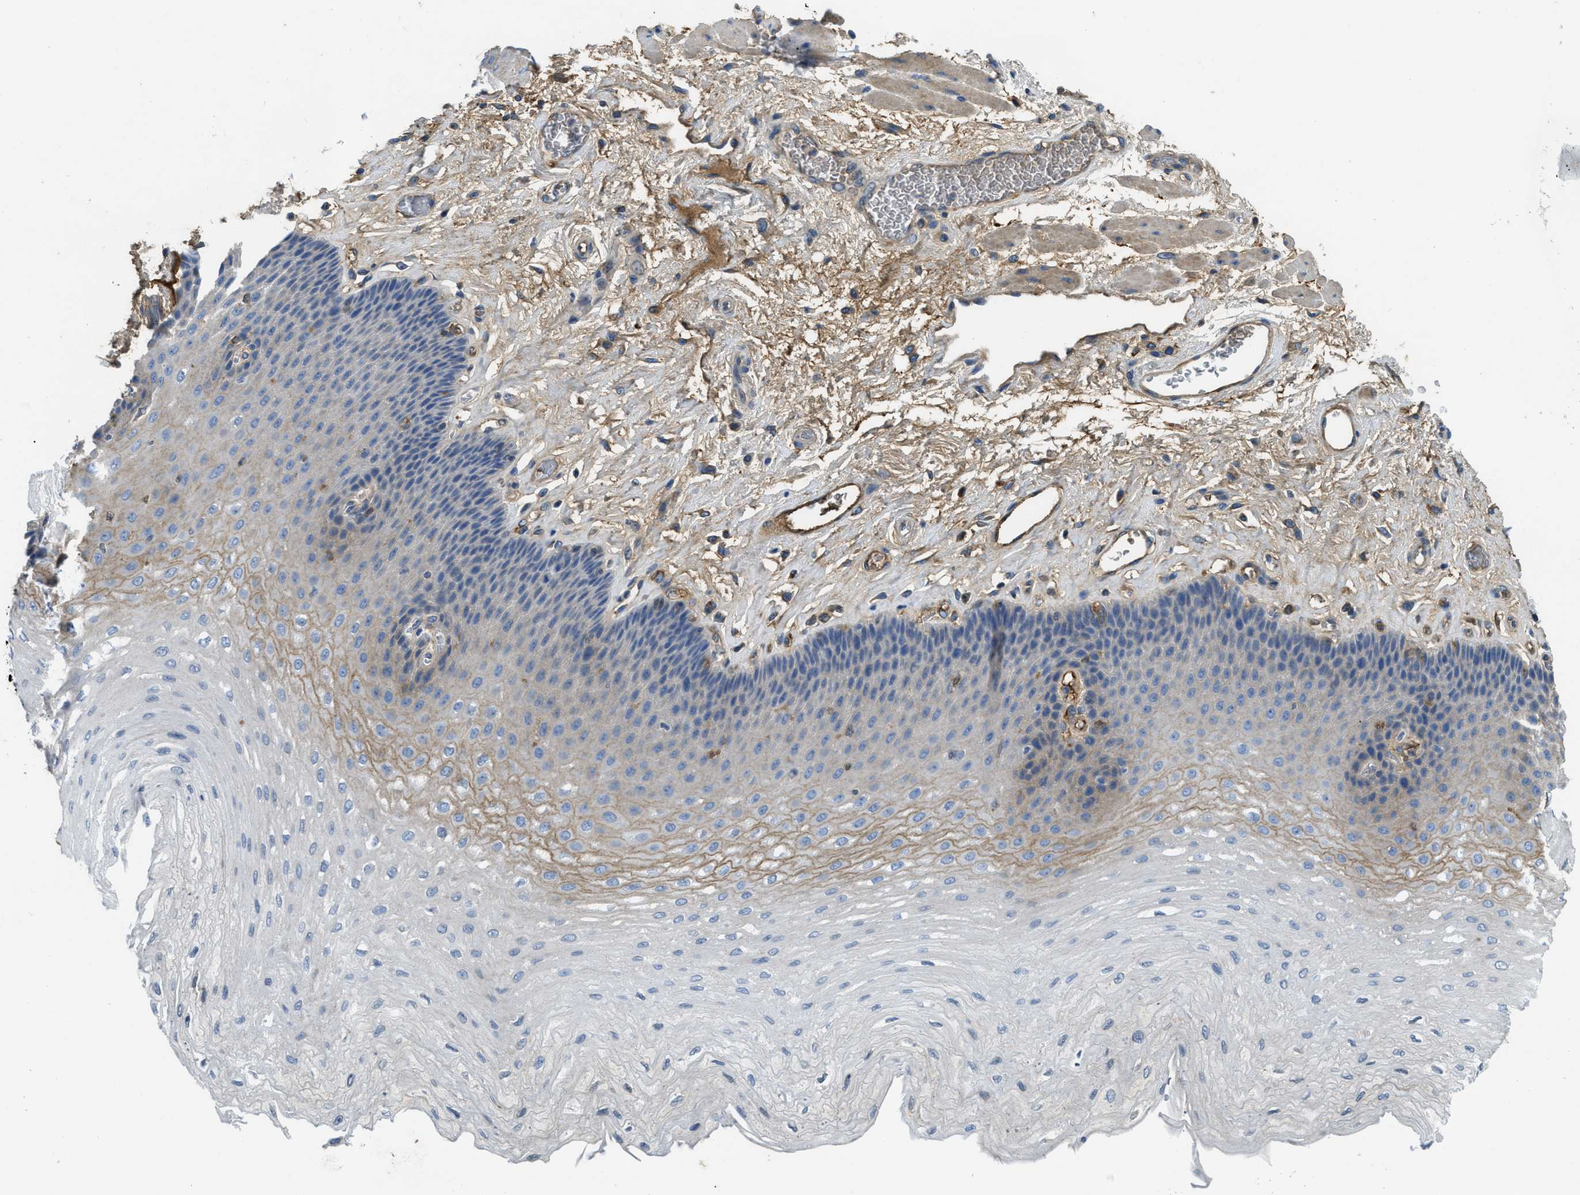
{"staining": {"intensity": "weak", "quantity": "<25%", "location": "cytoplasmic/membranous"}, "tissue": "esophagus", "cell_type": "Squamous epithelial cells", "image_type": "normal", "snomed": [{"axis": "morphology", "description": "Normal tissue, NOS"}, {"axis": "topography", "description": "Esophagus"}], "caption": "Esophagus stained for a protein using immunohistochemistry (IHC) shows no expression squamous epithelial cells.", "gene": "MPDU1", "patient": {"sex": "female", "age": 72}}